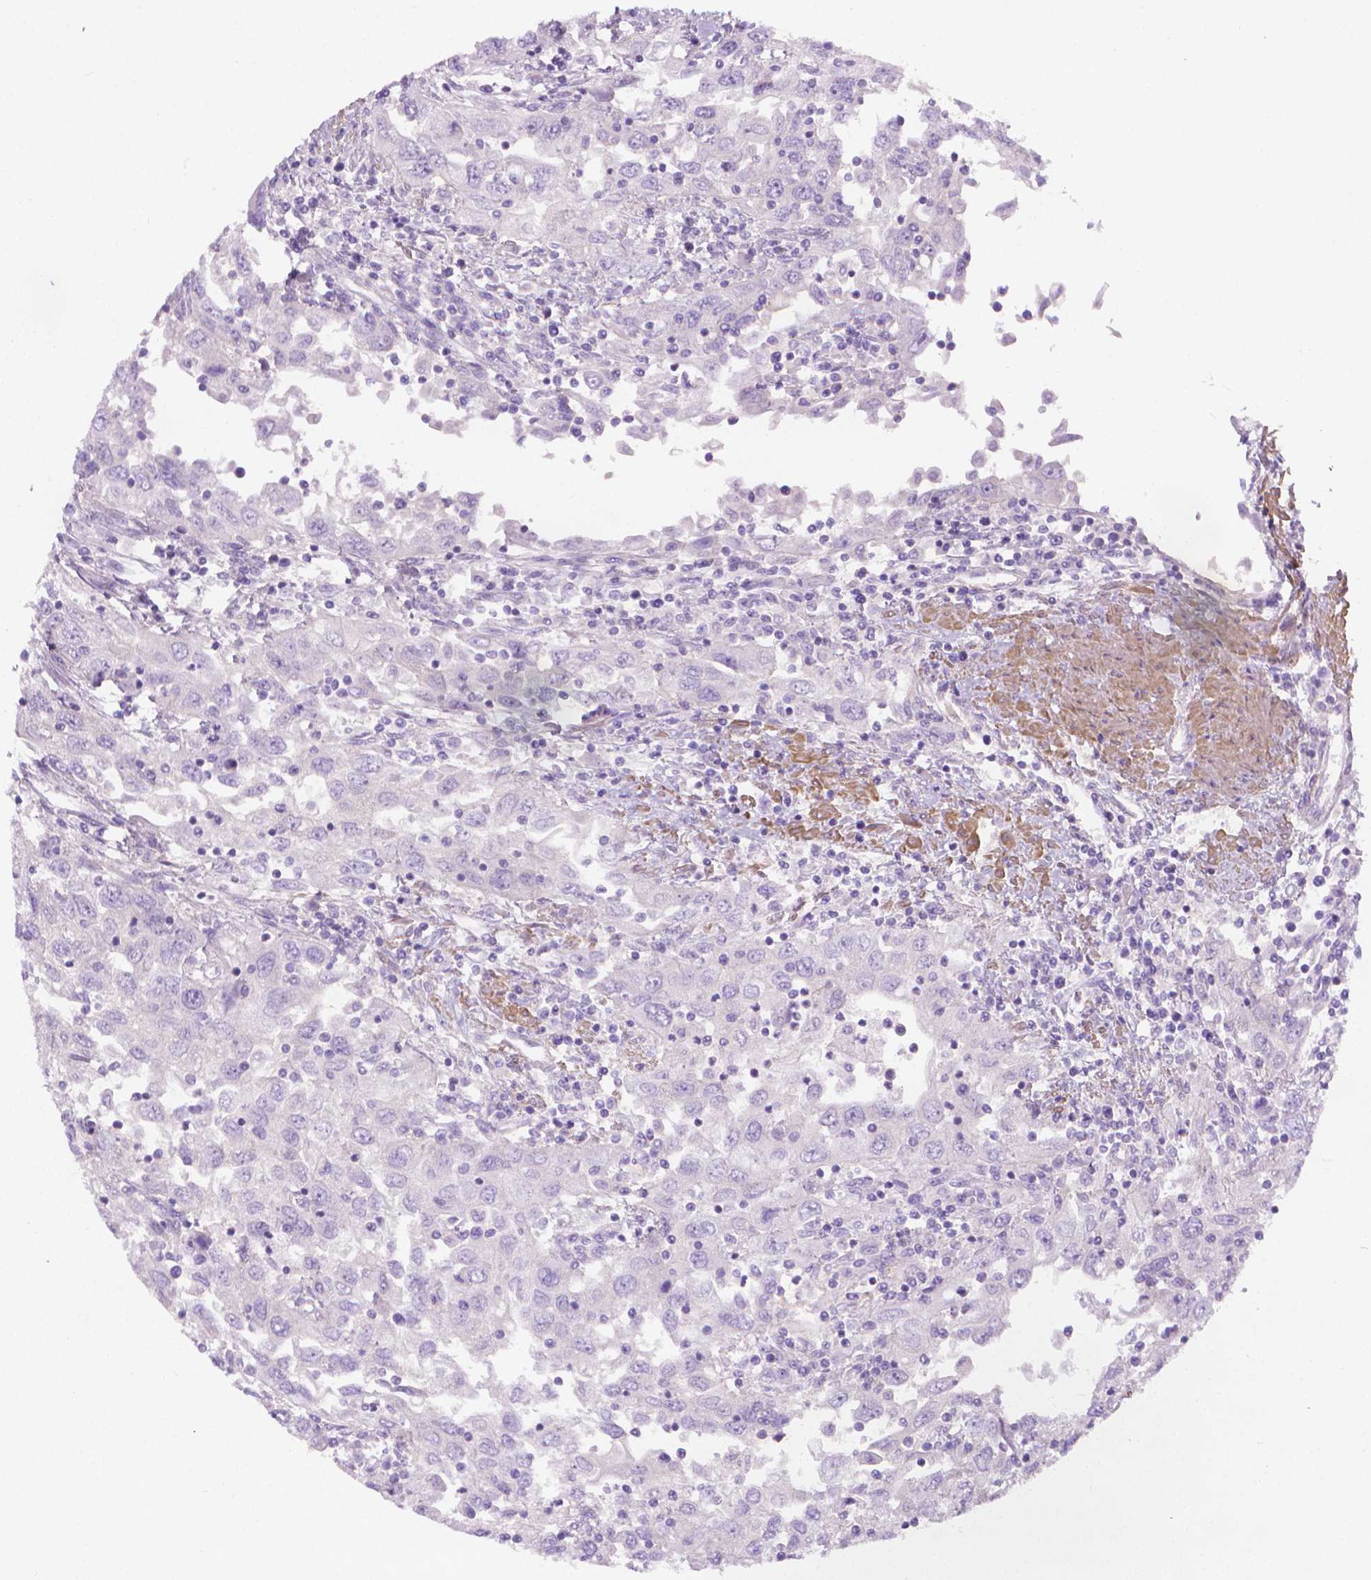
{"staining": {"intensity": "negative", "quantity": "none", "location": "none"}, "tissue": "urothelial cancer", "cell_type": "Tumor cells", "image_type": "cancer", "snomed": [{"axis": "morphology", "description": "Urothelial carcinoma, High grade"}, {"axis": "topography", "description": "Urinary bladder"}], "caption": "Tumor cells show no significant protein expression in high-grade urothelial carcinoma.", "gene": "FASN", "patient": {"sex": "male", "age": 76}}